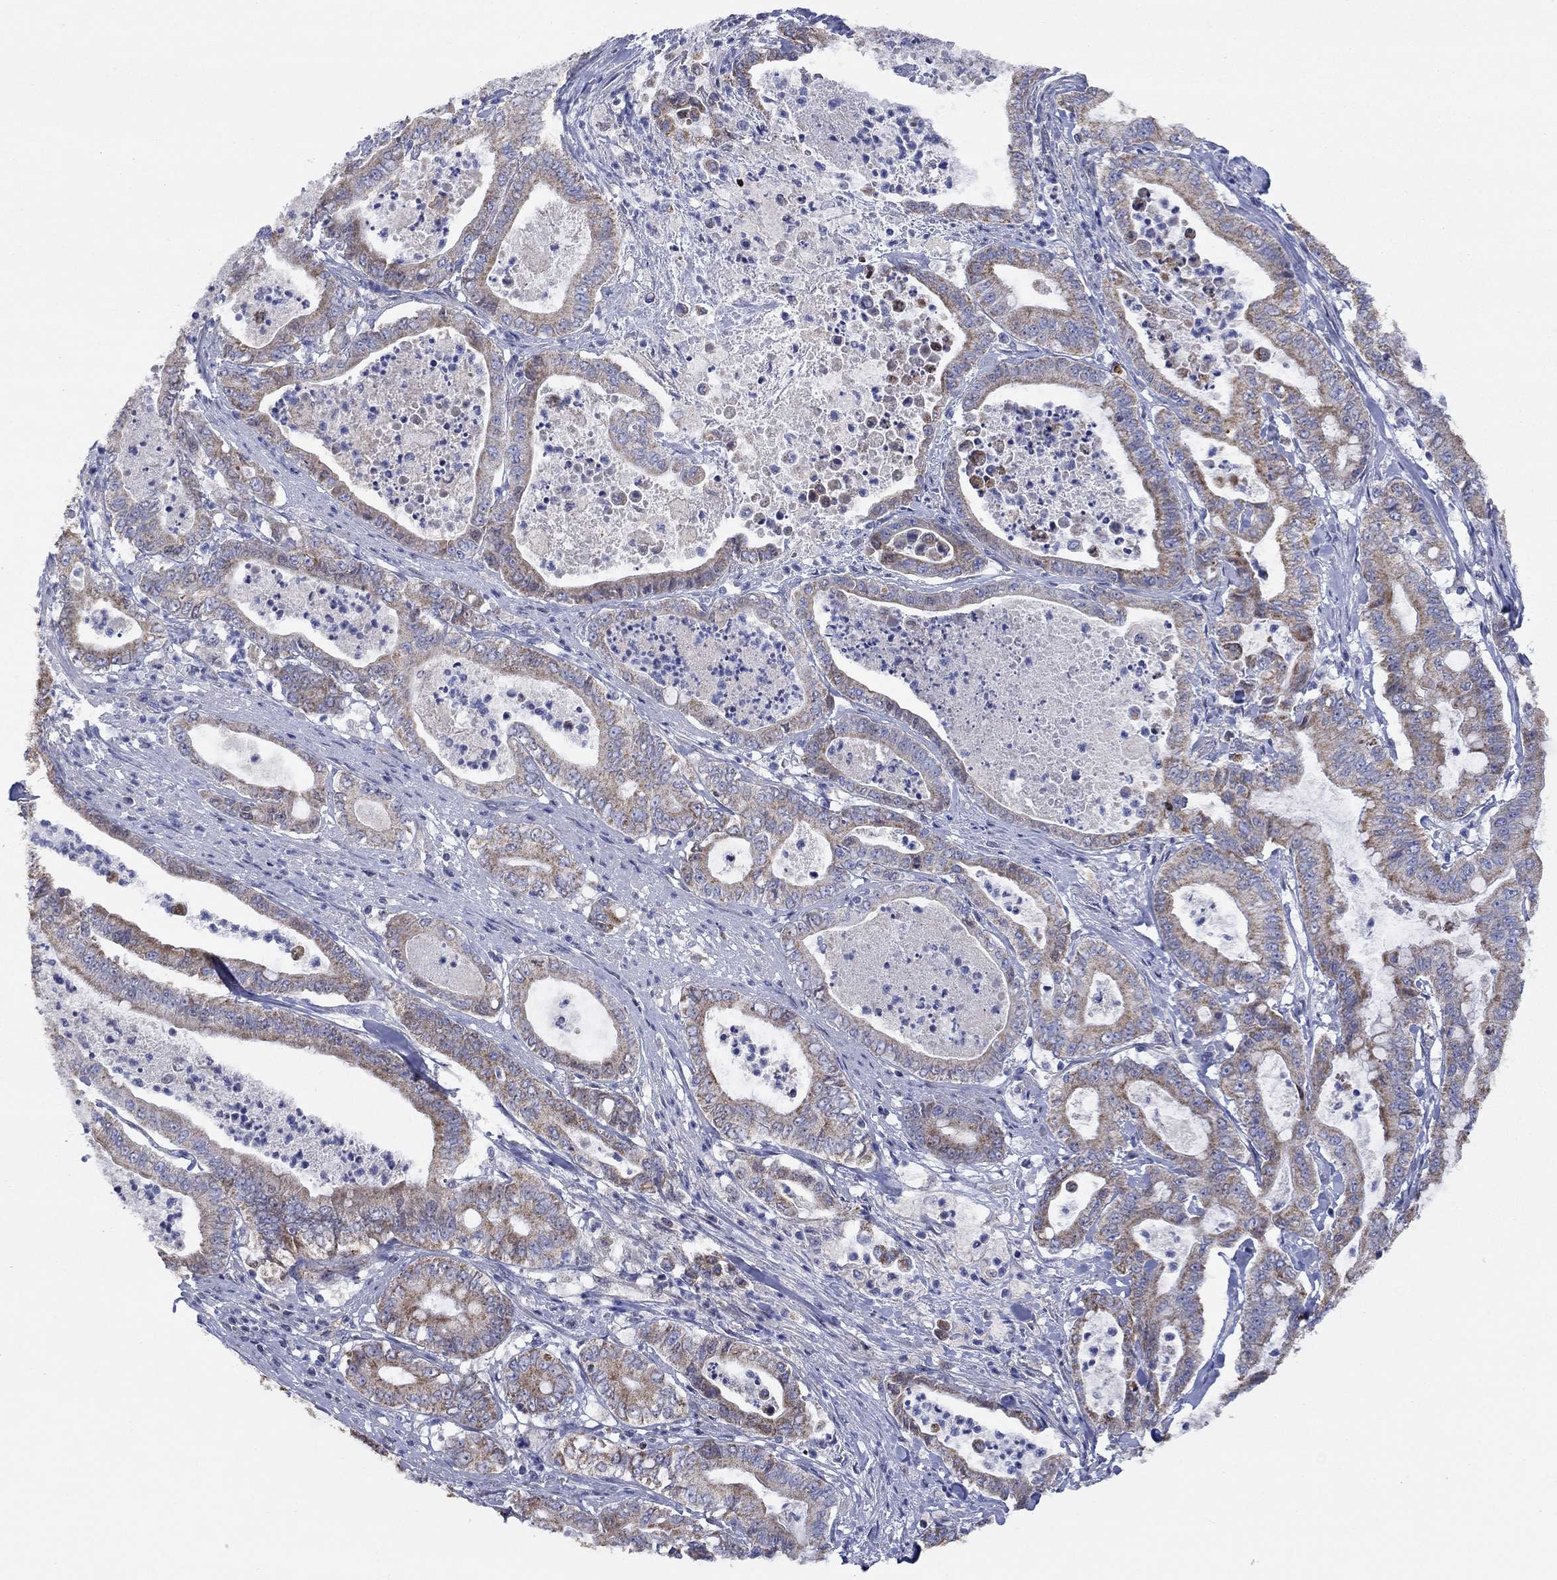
{"staining": {"intensity": "moderate", "quantity": ">75%", "location": "cytoplasmic/membranous"}, "tissue": "pancreatic cancer", "cell_type": "Tumor cells", "image_type": "cancer", "snomed": [{"axis": "morphology", "description": "Adenocarcinoma, NOS"}, {"axis": "topography", "description": "Pancreas"}], "caption": "Immunohistochemistry (IHC) (DAB (3,3'-diaminobenzidine)) staining of adenocarcinoma (pancreatic) shows moderate cytoplasmic/membranous protein expression in approximately >75% of tumor cells. (IHC, brightfield microscopy, high magnification).", "gene": "CLVS1", "patient": {"sex": "male", "age": 71}}